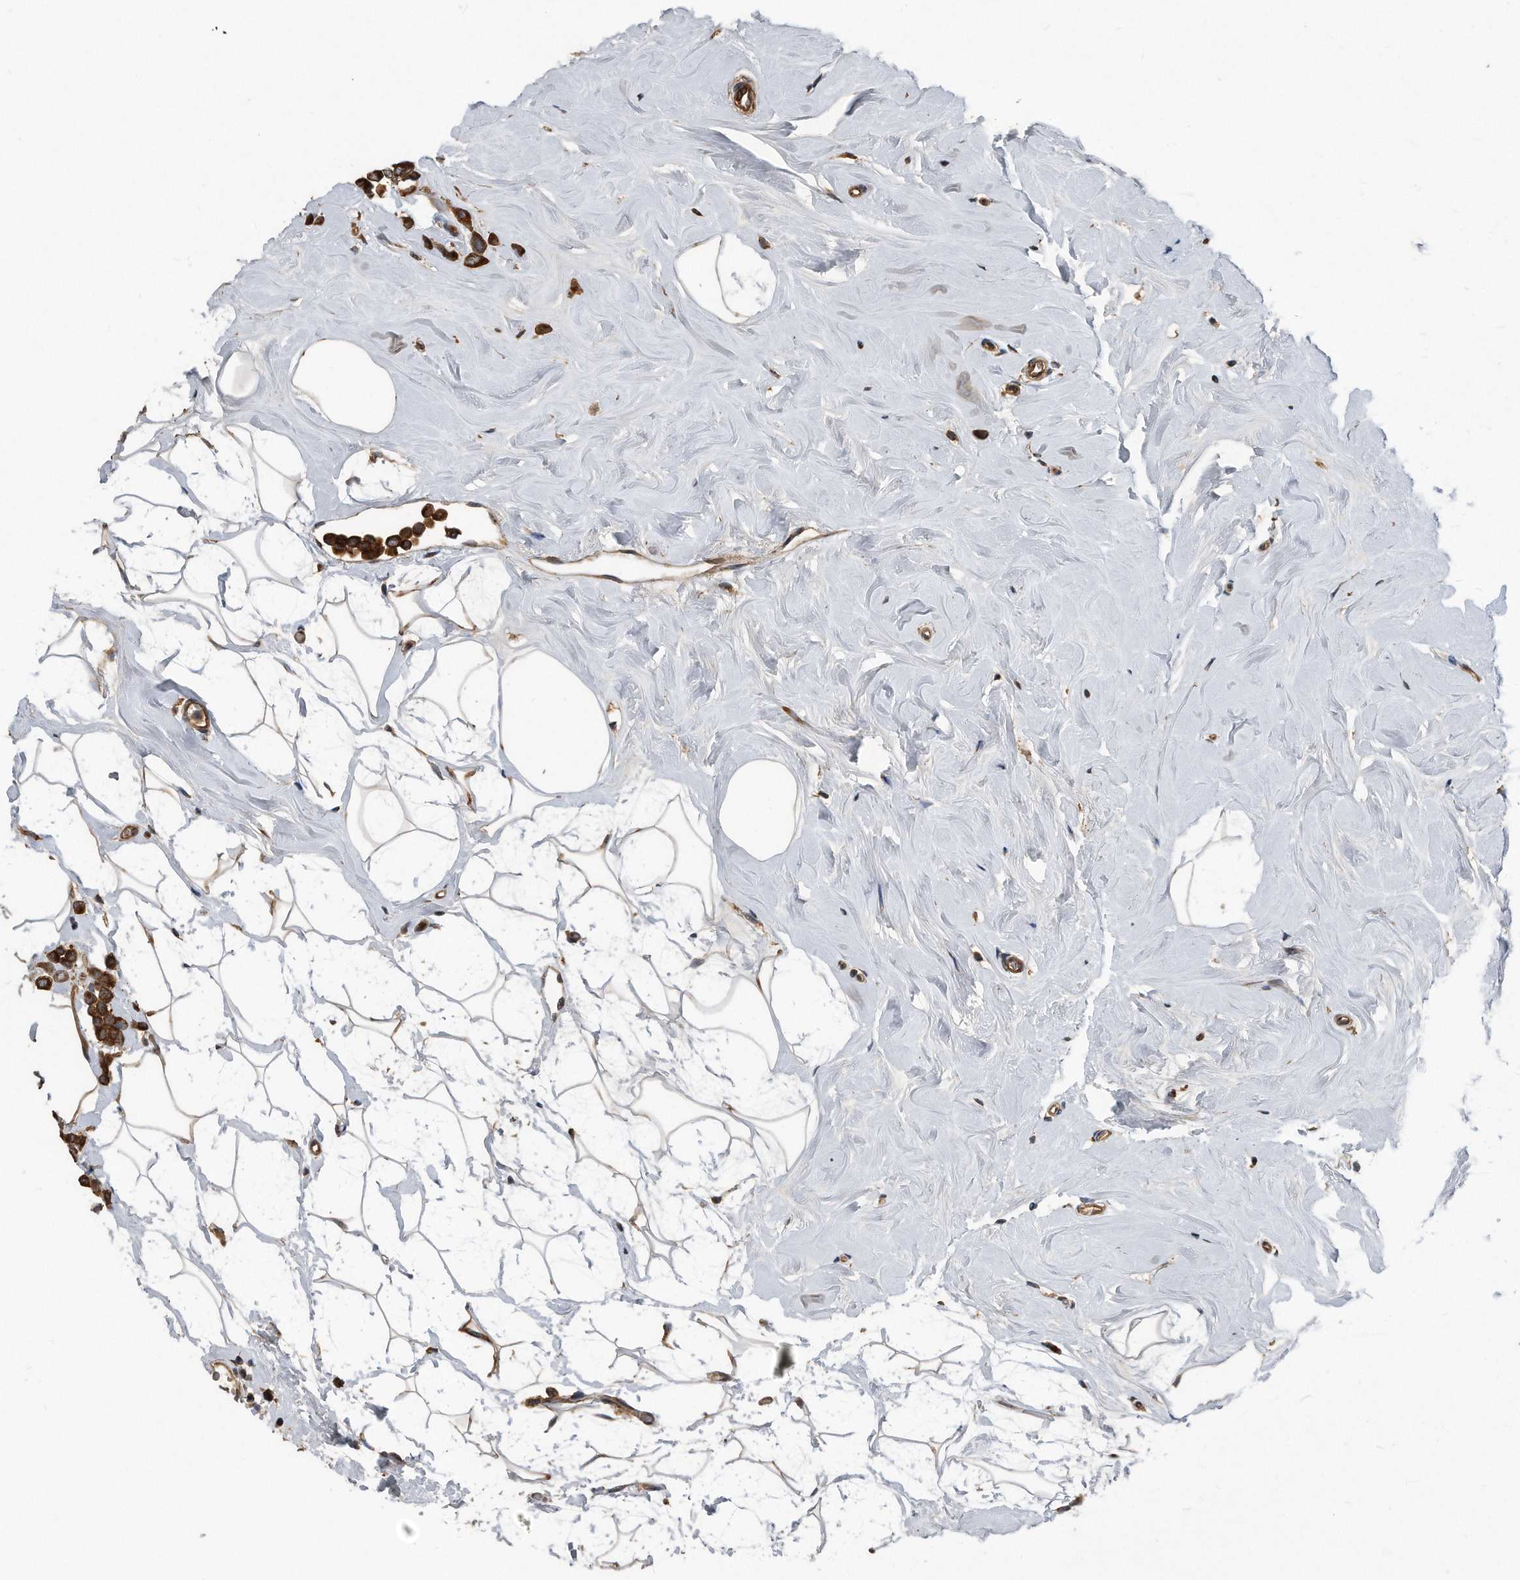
{"staining": {"intensity": "strong", "quantity": ">75%", "location": "cytoplasmic/membranous"}, "tissue": "breast cancer", "cell_type": "Tumor cells", "image_type": "cancer", "snomed": [{"axis": "morphology", "description": "Lobular carcinoma"}, {"axis": "topography", "description": "Breast"}], "caption": "A brown stain shows strong cytoplasmic/membranous staining of a protein in human breast lobular carcinoma tumor cells.", "gene": "FAM136A", "patient": {"sex": "female", "age": 47}}